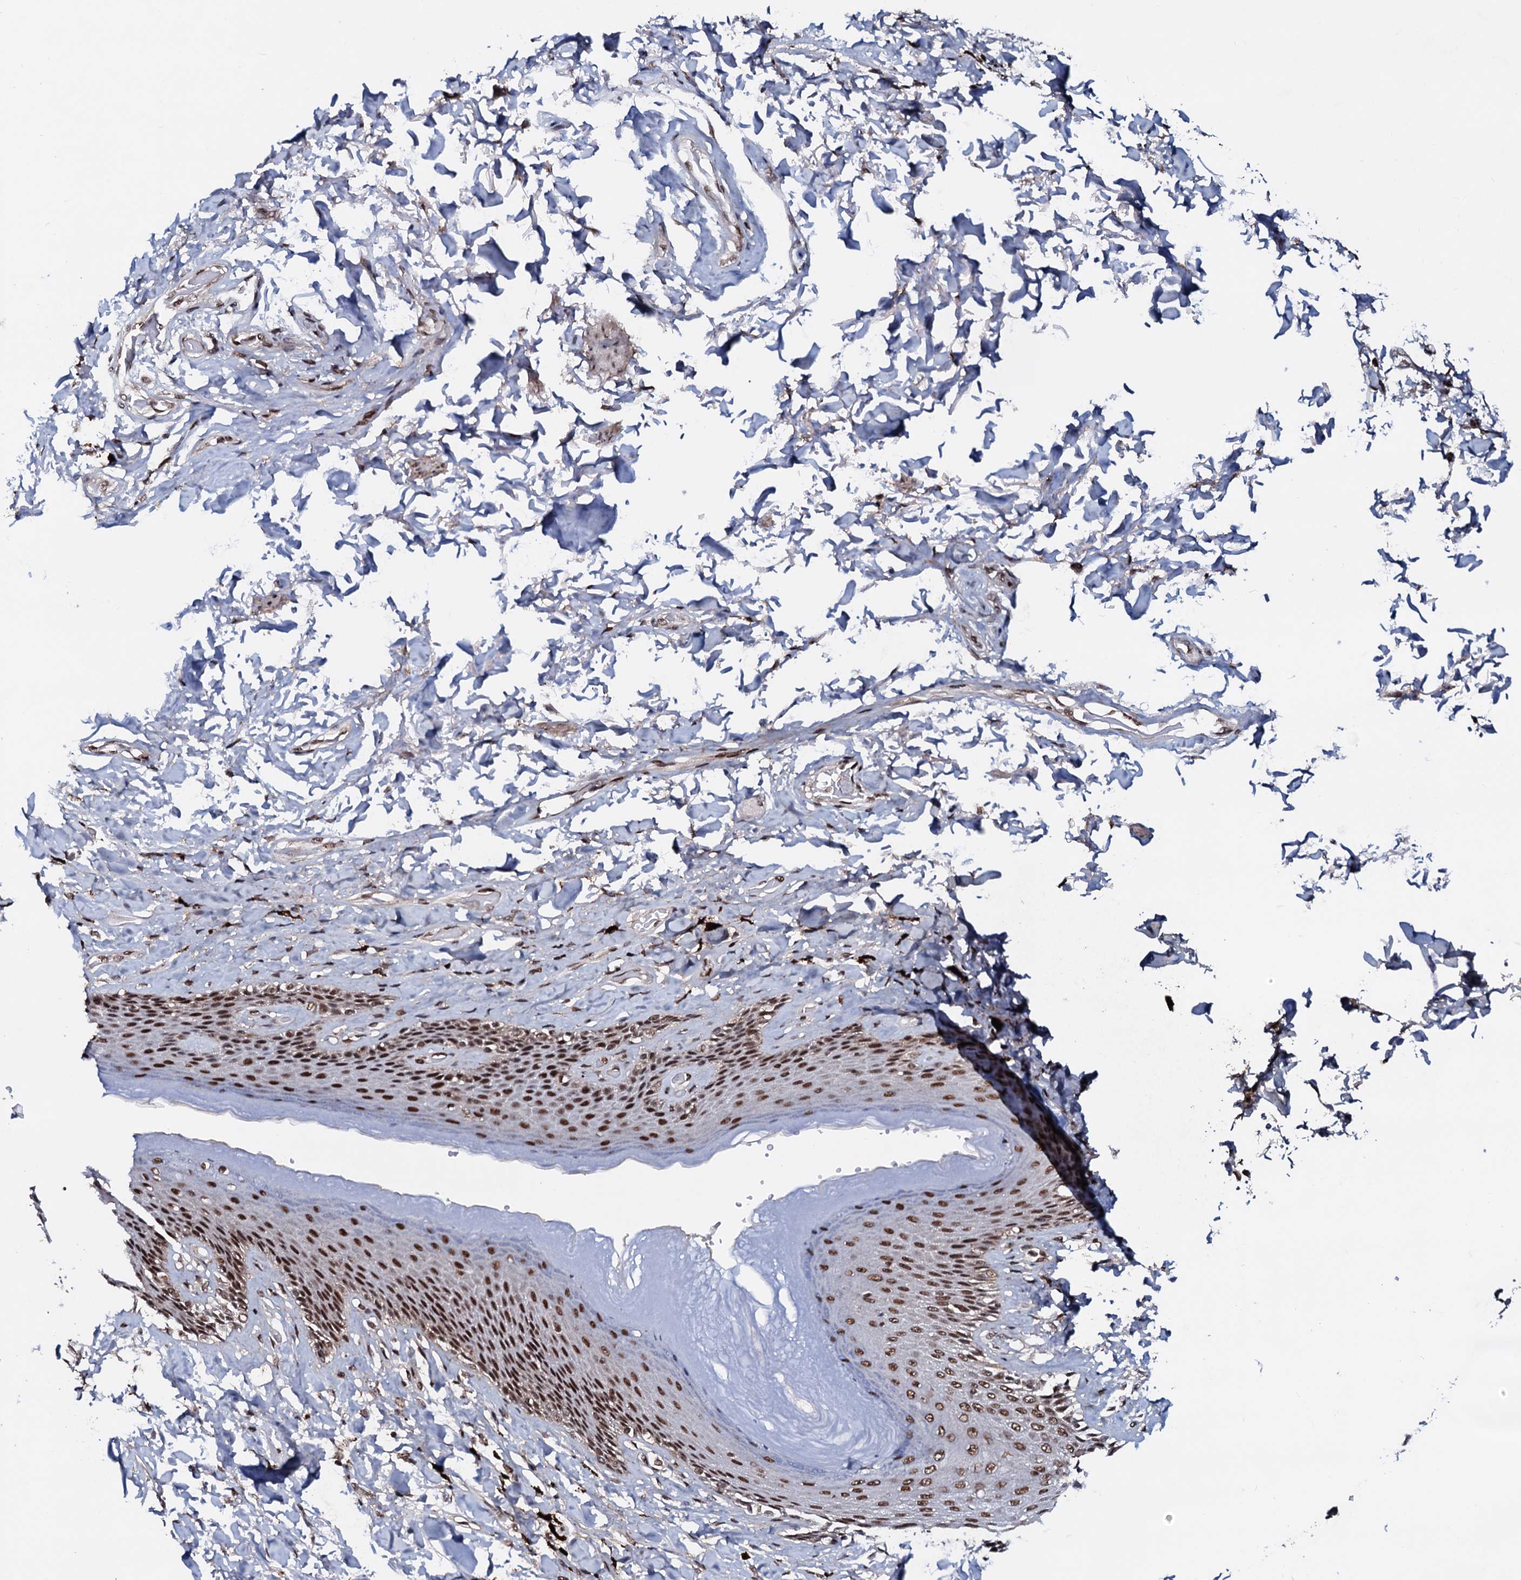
{"staining": {"intensity": "strong", "quantity": ">75%", "location": "nuclear"}, "tissue": "skin", "cell_type": "Epidermal cells", "image_type": "normal", "snomed": [{"axis": "morphology", "description": "Normal tissue, NOS"}, {"axis": "topography", "description": "Anal"}], "caption": "Protein analysis of unremarkable skin shows strong nuclear staining in about >75% of epidermal cells.", "gene": "PRPF18", "patient": {"sex": "female", "age": 78}}